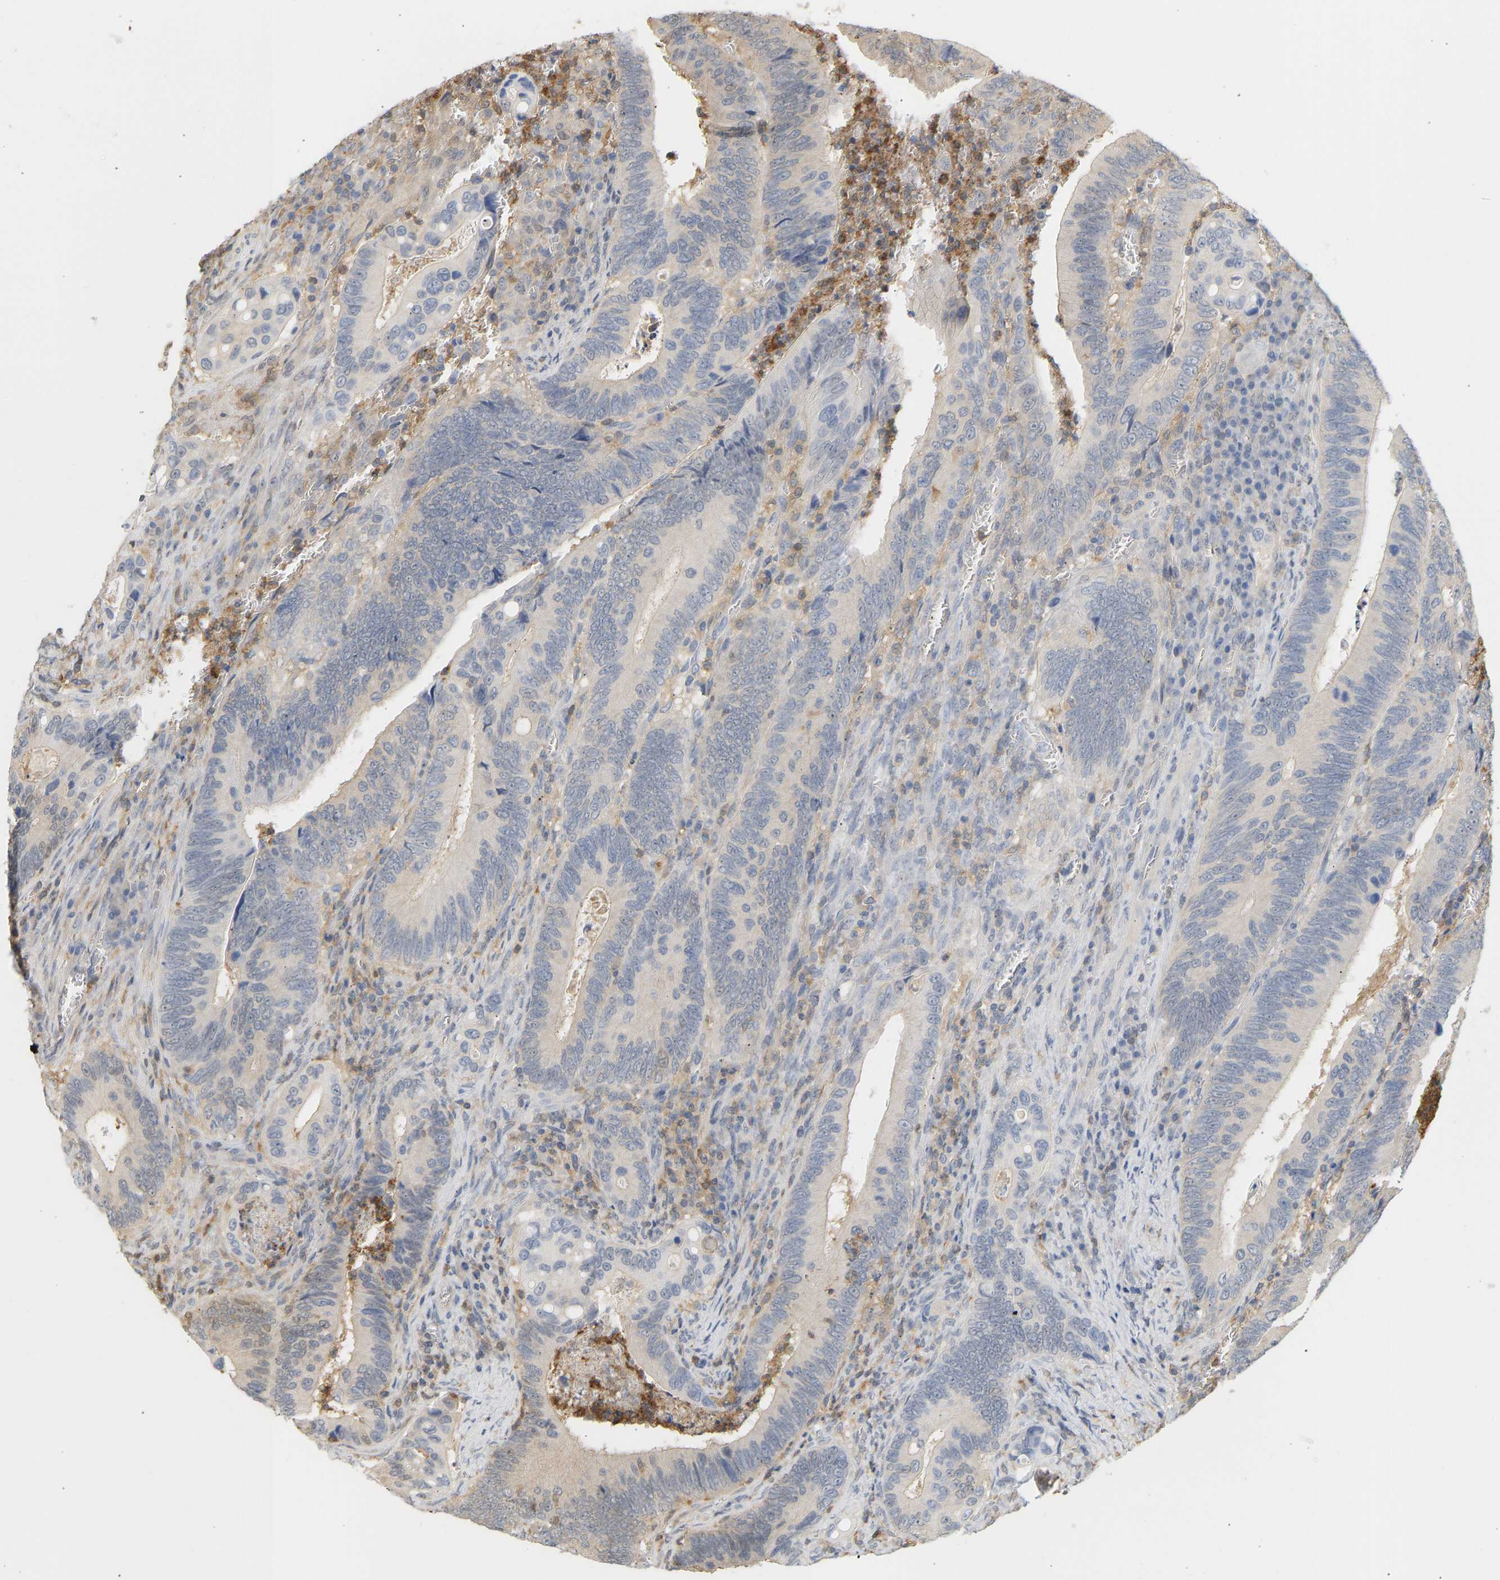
{"staining": {"intensity": "weak", "quantity": "<25%", "location": "cytoplasmic/membranous"}, "tissue": "colorectal cancer", "cell_type": "Tumor cells", "image_type": "cancer", "snomed": [{"axis": "morphology", "description": "Inflammation, NOS"}, {"axis": "morphology", "description": "Adenocarcinoma, NOS"}, {"axis": "topography", "description": "Colon"}], "caption": "This is a micrograph of immunohistochemistry (IHC) staining of colorectal cancer (adenocarcinoma), which shows no expression in tumor cells.", "gene": "ENO1", "patient": {"sex": "male", "age": 72}}